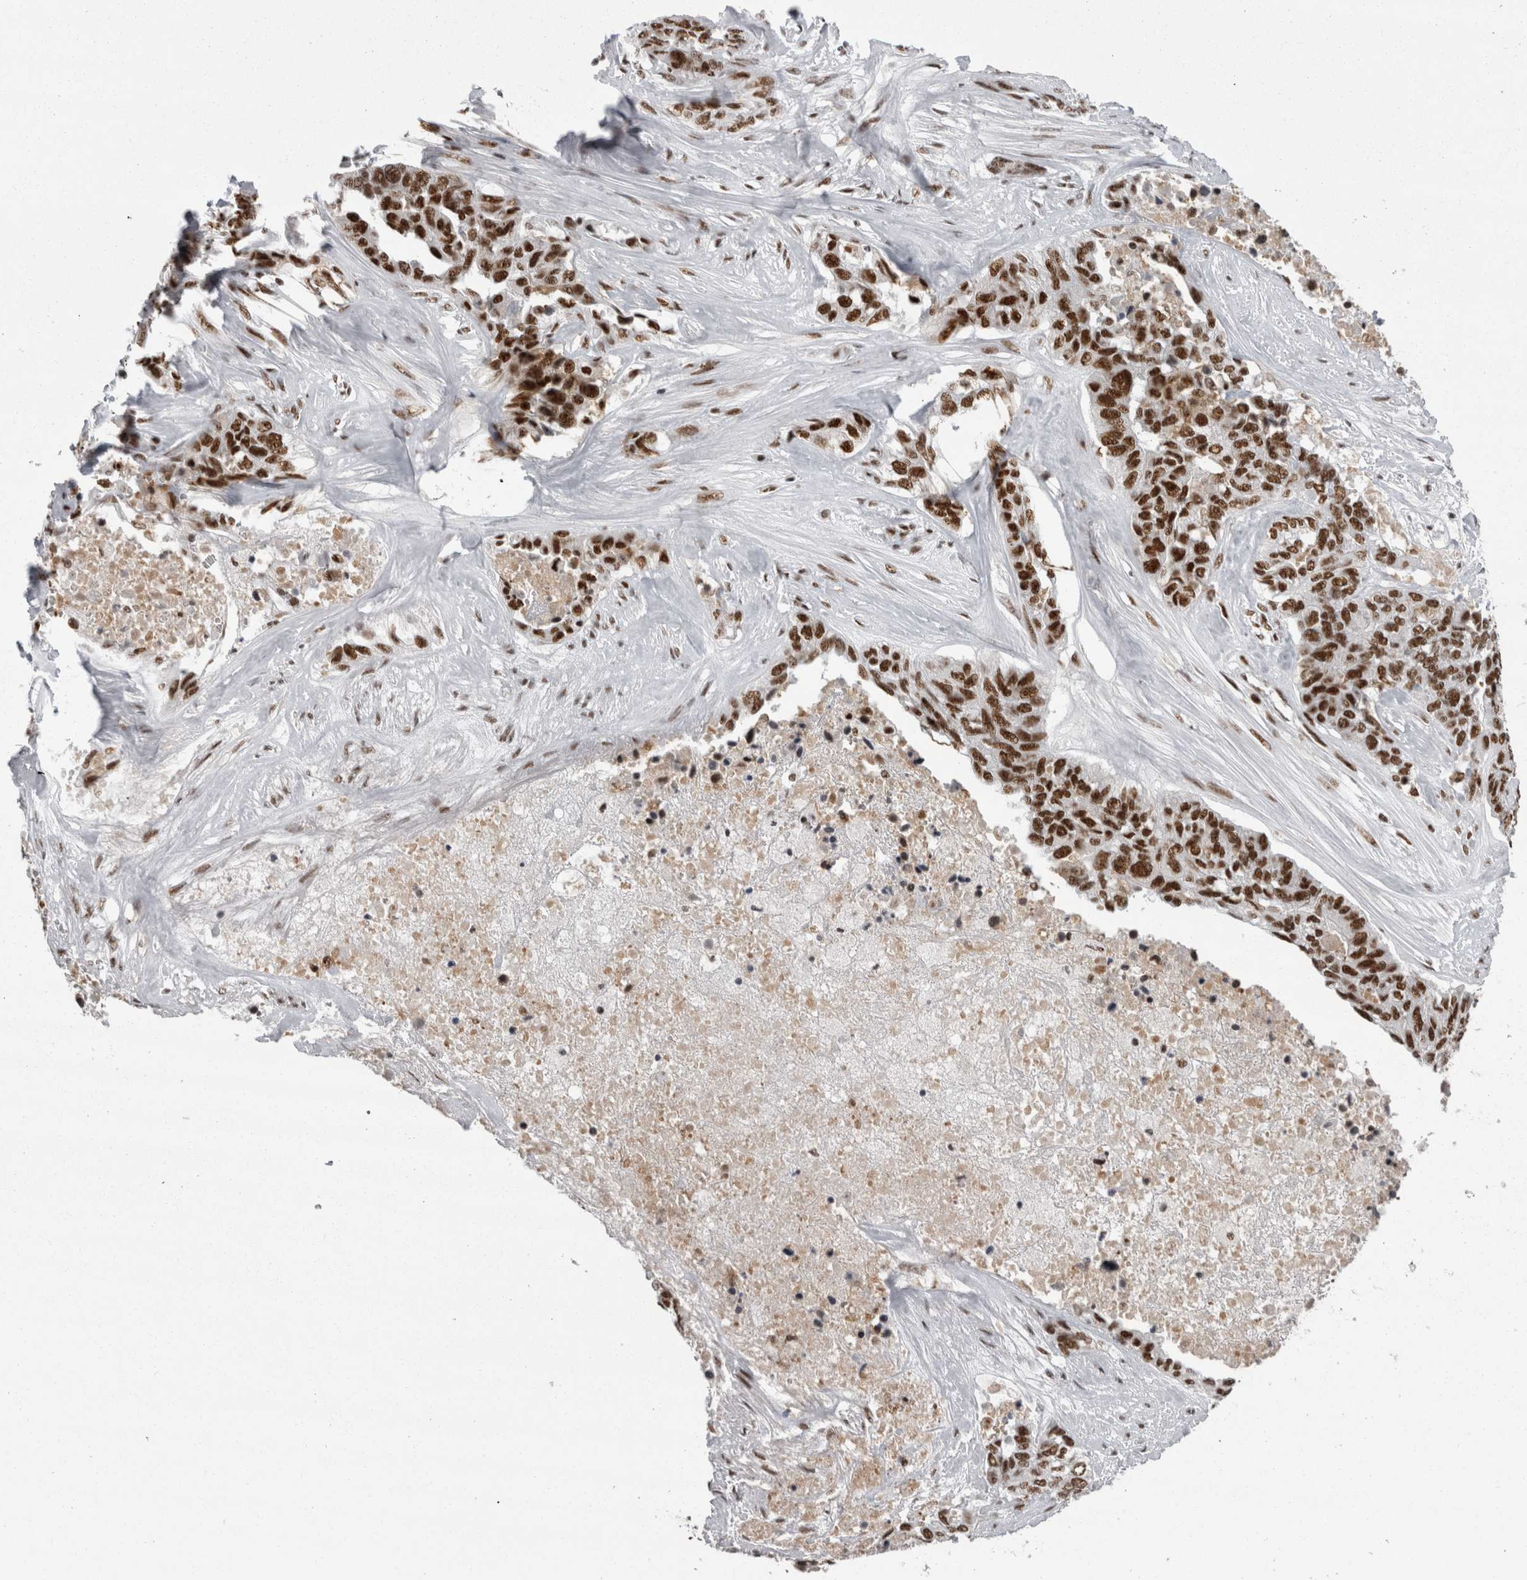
{"staining": {"intensity": "strong", "quantity": ">75%", "location": "nuclear"}, "tissue": "ovarian cancer", "cell_type": "Tumor cells", "image_type": "cancer", "snomed": [{"axis": "morphology", "description": "Cystadenocarcinoma, serous, NOS"}, {"axis": "topography", "description": "Ovary"}], "caption": "Immunohistochemical staining of ovarian serous cystadenocarcinoma demonstrates strong nuclear protein expression in about >75% of tumor cells.", "gene": "SNRNP40", "patient": {"sex": "female", "age": 44}}